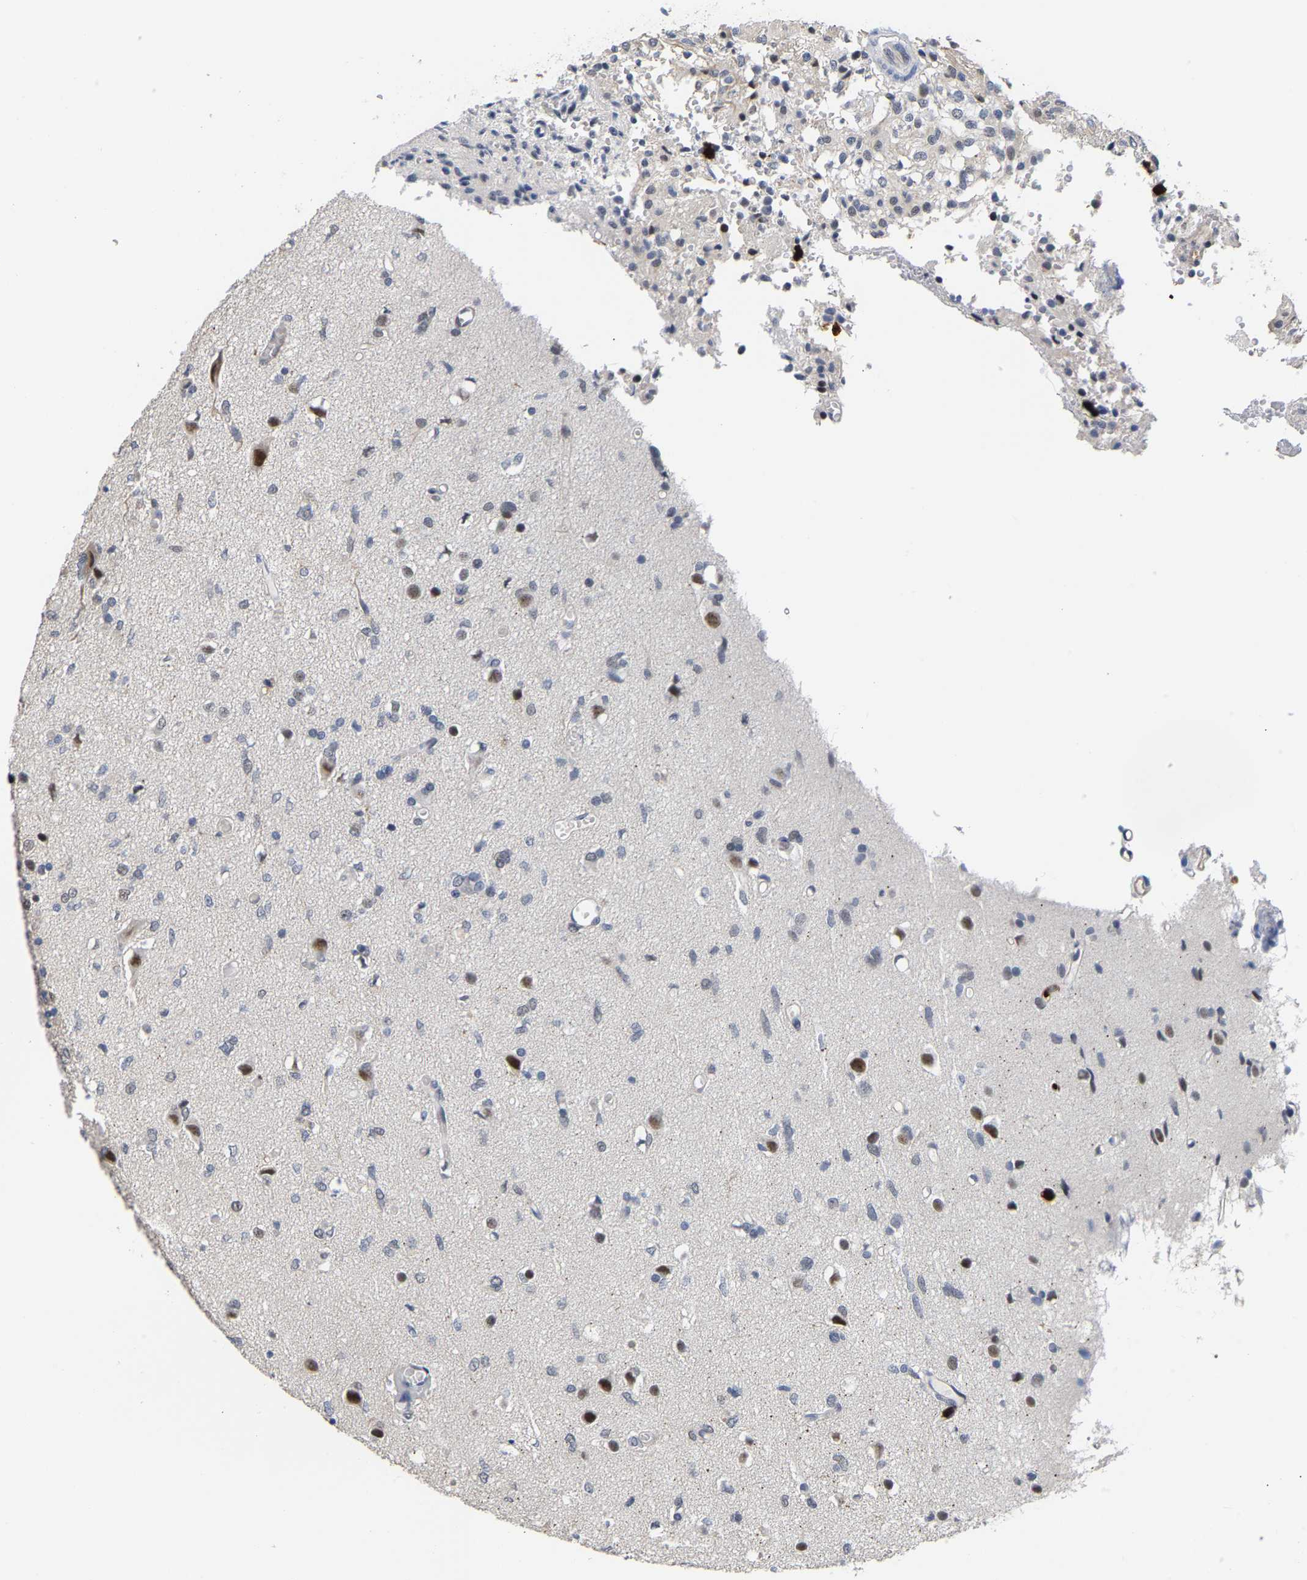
{"staining": {"intensity": "moderate", "quantity": "<25%", "location": "nuclear"}, "tissue": "glioma", "cell_type": "Tumor cells", "image_type": "cancer", "snomed": [{"axis": "morphology", "description": "Glioma, malignant, High grade"}, {"axis": "topography", "description": "Brain"}], "caption": "Human glioma stained for a protein (brown) shows moderate nuclear positive staining in approximately <25% of tumor cells.", "gene": "TDRD7", "patient": {"sex": "female", "age": 59}}